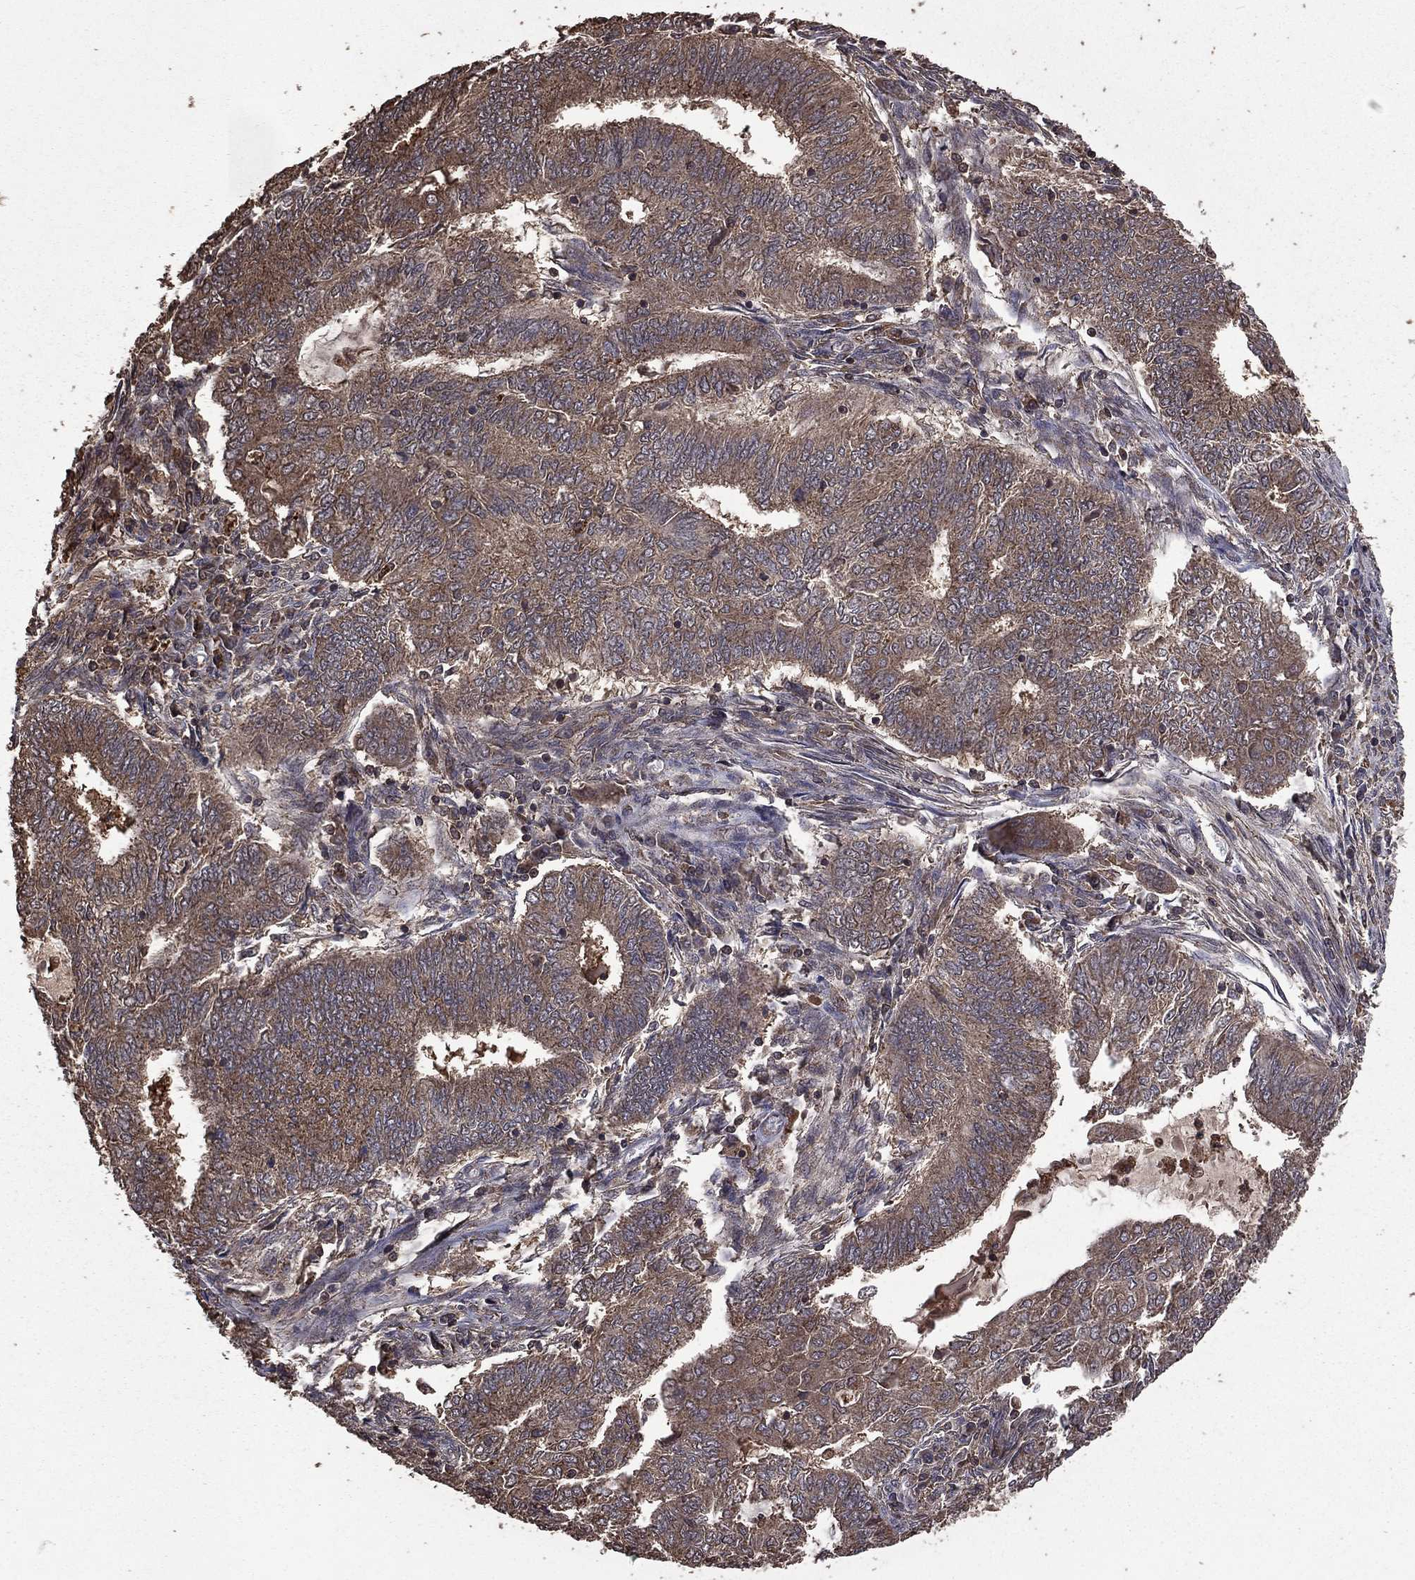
{"staining": {"intensity": "weak", "quantity": "25%-75%", "location": "cytoplasmic/membranous"}, "tissue": "endometrial cancer", "cell_type": "Tumor cells", "image_type": "cancer", "snomed": [{"axis": "morphology", "description": "Adenocarcinoma, NOS"}, {"axis": "topography", "description": "Endometrium"}], "caption": "Immunohistochemical staining of adenocarcinoma (endometrial) reveals weak cytoplasmic/membranous protein staining in about 25%-75% of tumor cells.", "gene": "BIRC6", "patient": {"sex": "female", "age": 62}}